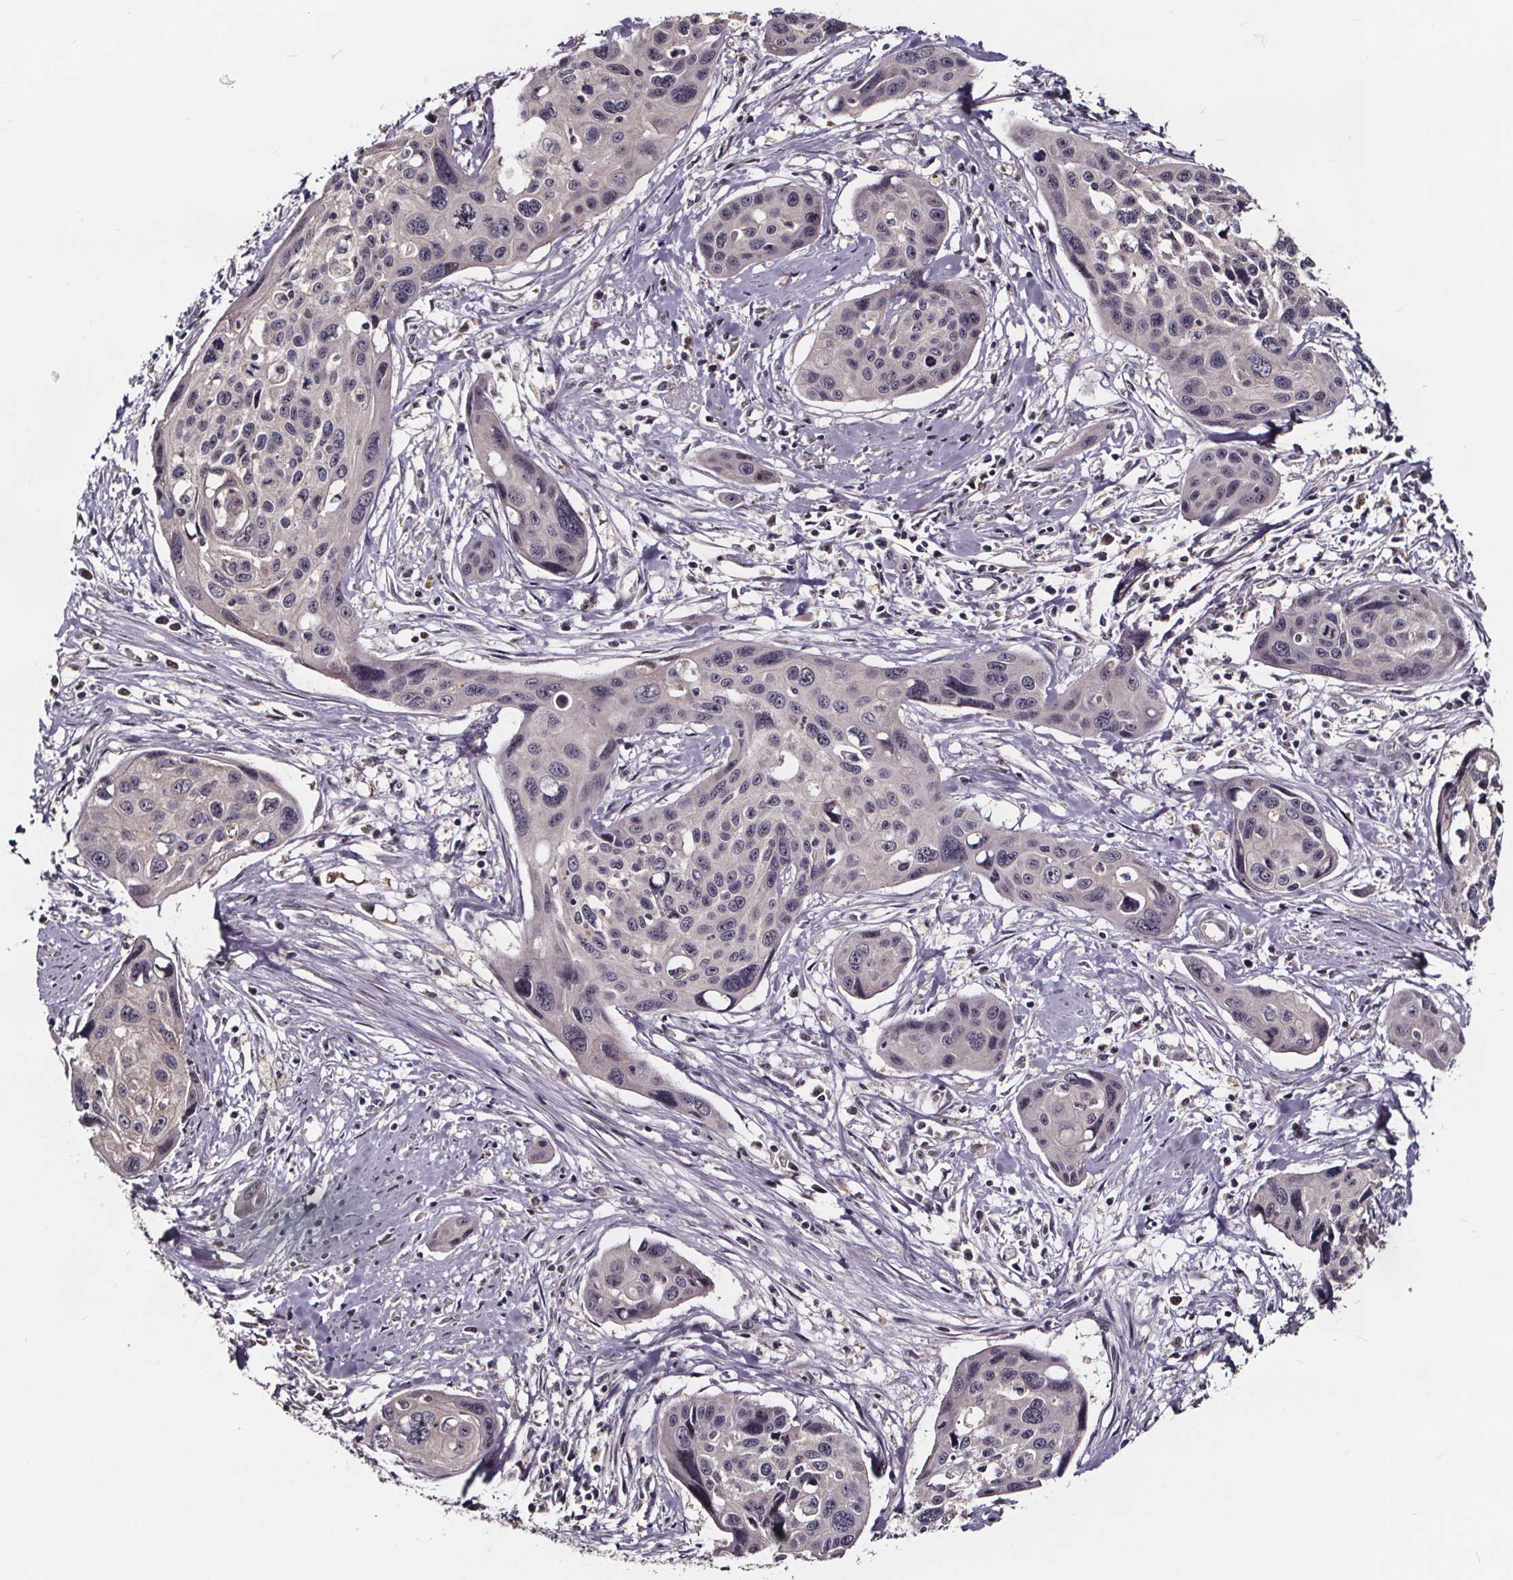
{"staining": {"intensity": "negative", "quantity": "none", "location": "none"}, "tissue": "cervical cancer", "cell_type": "Tumor cells", "image_type": "cancer", "snomed": [{"axis": "morphology", "description": "Squamous cell carcinoma, NOS"}, {"axis": "topography", "description": "Cervix"}], "caption": "Immunohistochemistry (IHC) of cervical cancer (squamous cell carcinoma) displays no positivity in tumor cells.", "gene": "SMIM1", "patient": {"sex": "female", "age": 31}}